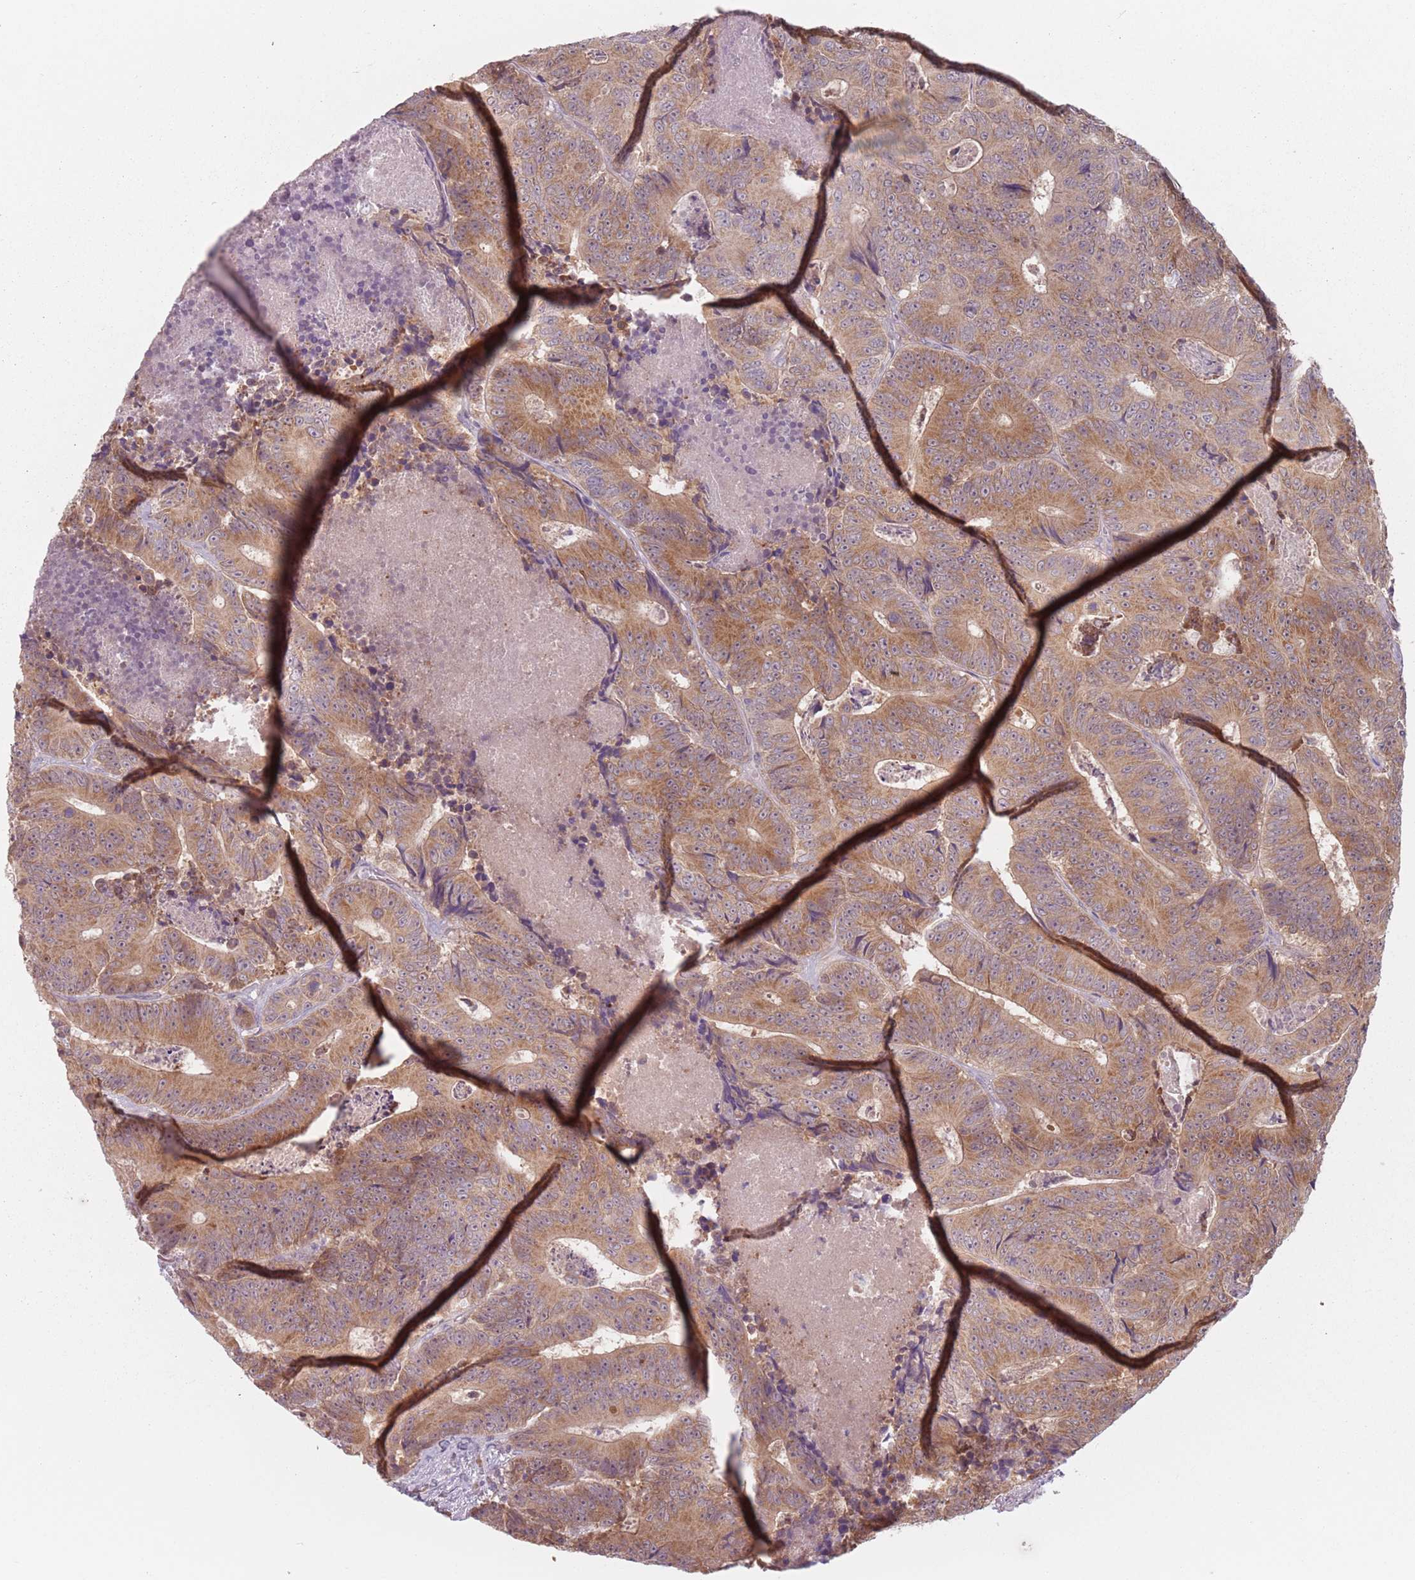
{"staining": {"intensity": "moderate", "quantity": ">75%", "location": "cytoplasmic/membranous"}, "tissue": "colorectal cancer", "cell_type": "Tumor cells", "image_type": "cancer", "snomed": [{"axis": "morphology", "description": "Adenocarcinoma, NOS"}, {"axis": "topography", "description": "Colon"}], "caption": "A micrograph showing moderate cytoplasmic/membranous positivity in approximately >75% of tumor cells in colorectal adenocarcinoma, as visualized by brown immunohistochemical staining.", "gene": "NAXE", "patient": {"sex": "male", "age": 83}}